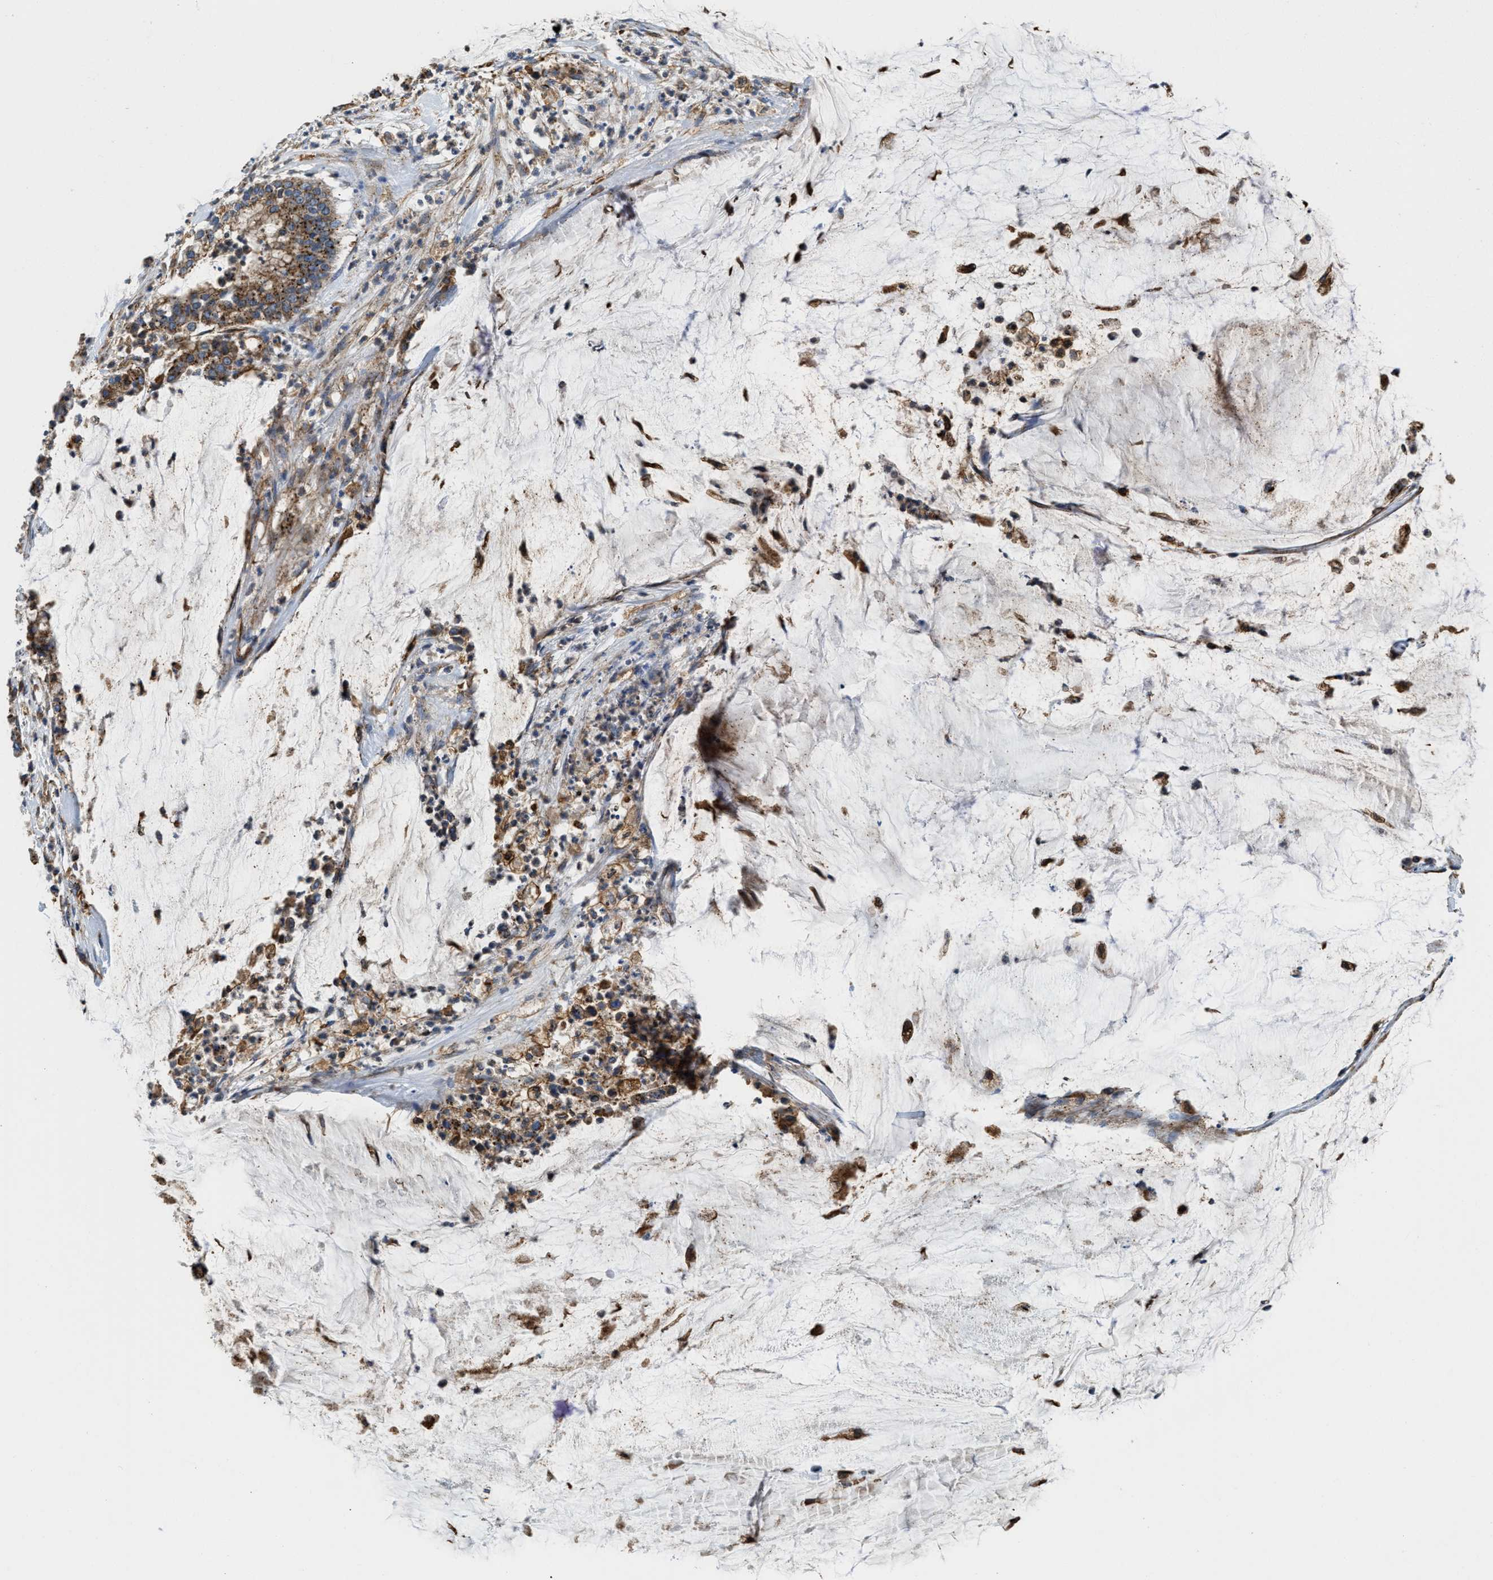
{"staining": {"intensity": "strong", "quantity": ">75%", "location": "cytoplasmic/membranous"}, "tissue": "pancreatic cancer", "cell_type": "Tumor cells", "image_type": "cancer", "snomed": [{"axis": "morphology", "description": "Adenocarcinoma, NOS"}, {"axis": "topography", "description": "Pancreas"}], "caption": "Approximately >75% of tumor cells in human adenocarcinoma (pancreatic) show strong cytoplasmic/membranous protein expression as visualized by brown immunohistochemical staining.", "gene": "HSD17B12", "patient": {"sex": "male", "age": 41}}